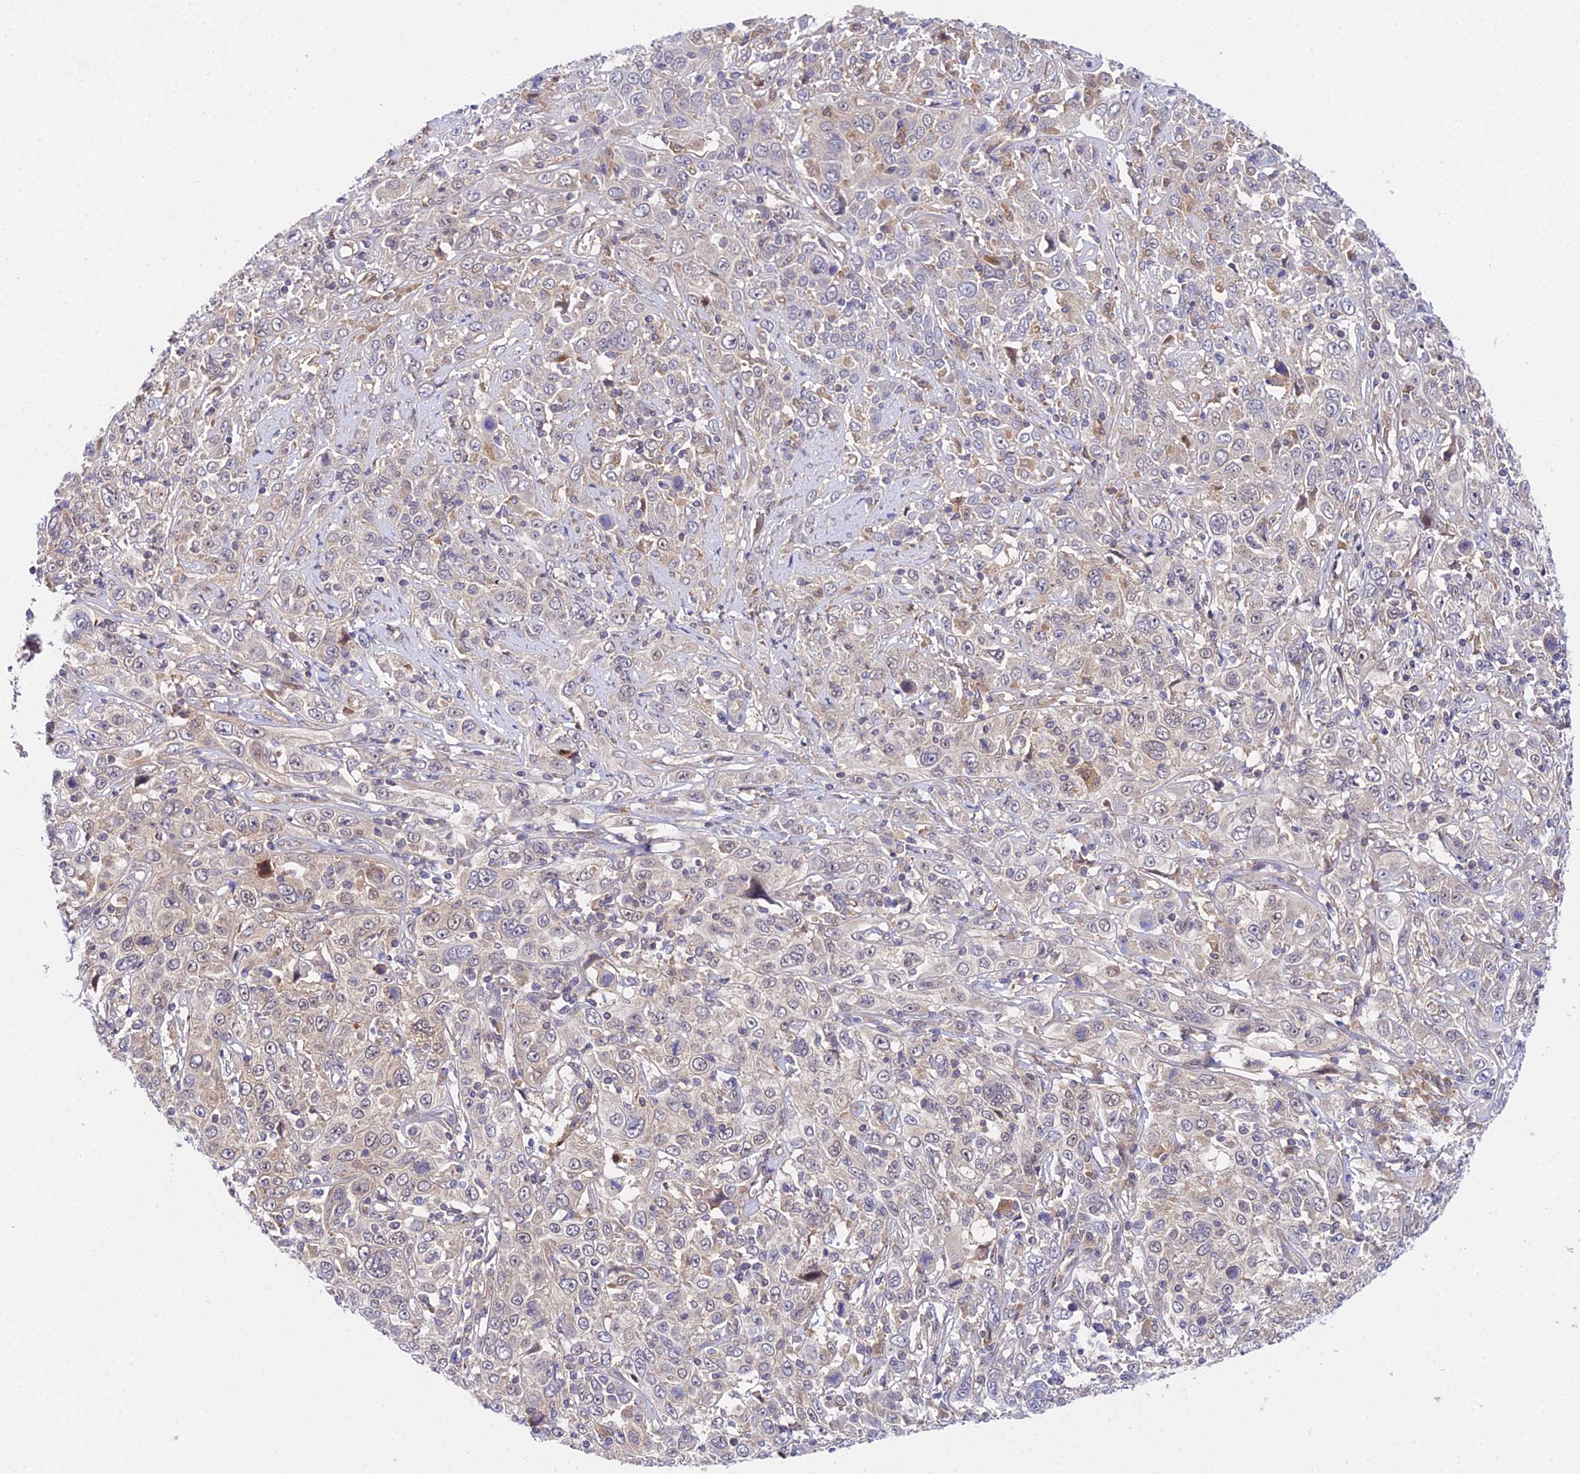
{"staining": {"intensity": "negative", "quantity": "none", "location": "none"}, "tissue": "cervical cancer", "cell_type": "Tumor cells", "image_type": "cancer", "snomed": [{"axis": "morphology", "description": "Squamous cell carcinoma, NOS"}, {"axis": "topography", "description": "Cervix"}], "caption": "Image shows no significant protein expression in tumor cells of cervical cancer (squamous cell carcinoma).", "gene": "PPP2R2C", "patient": {"sex": "female", "age": 46}}